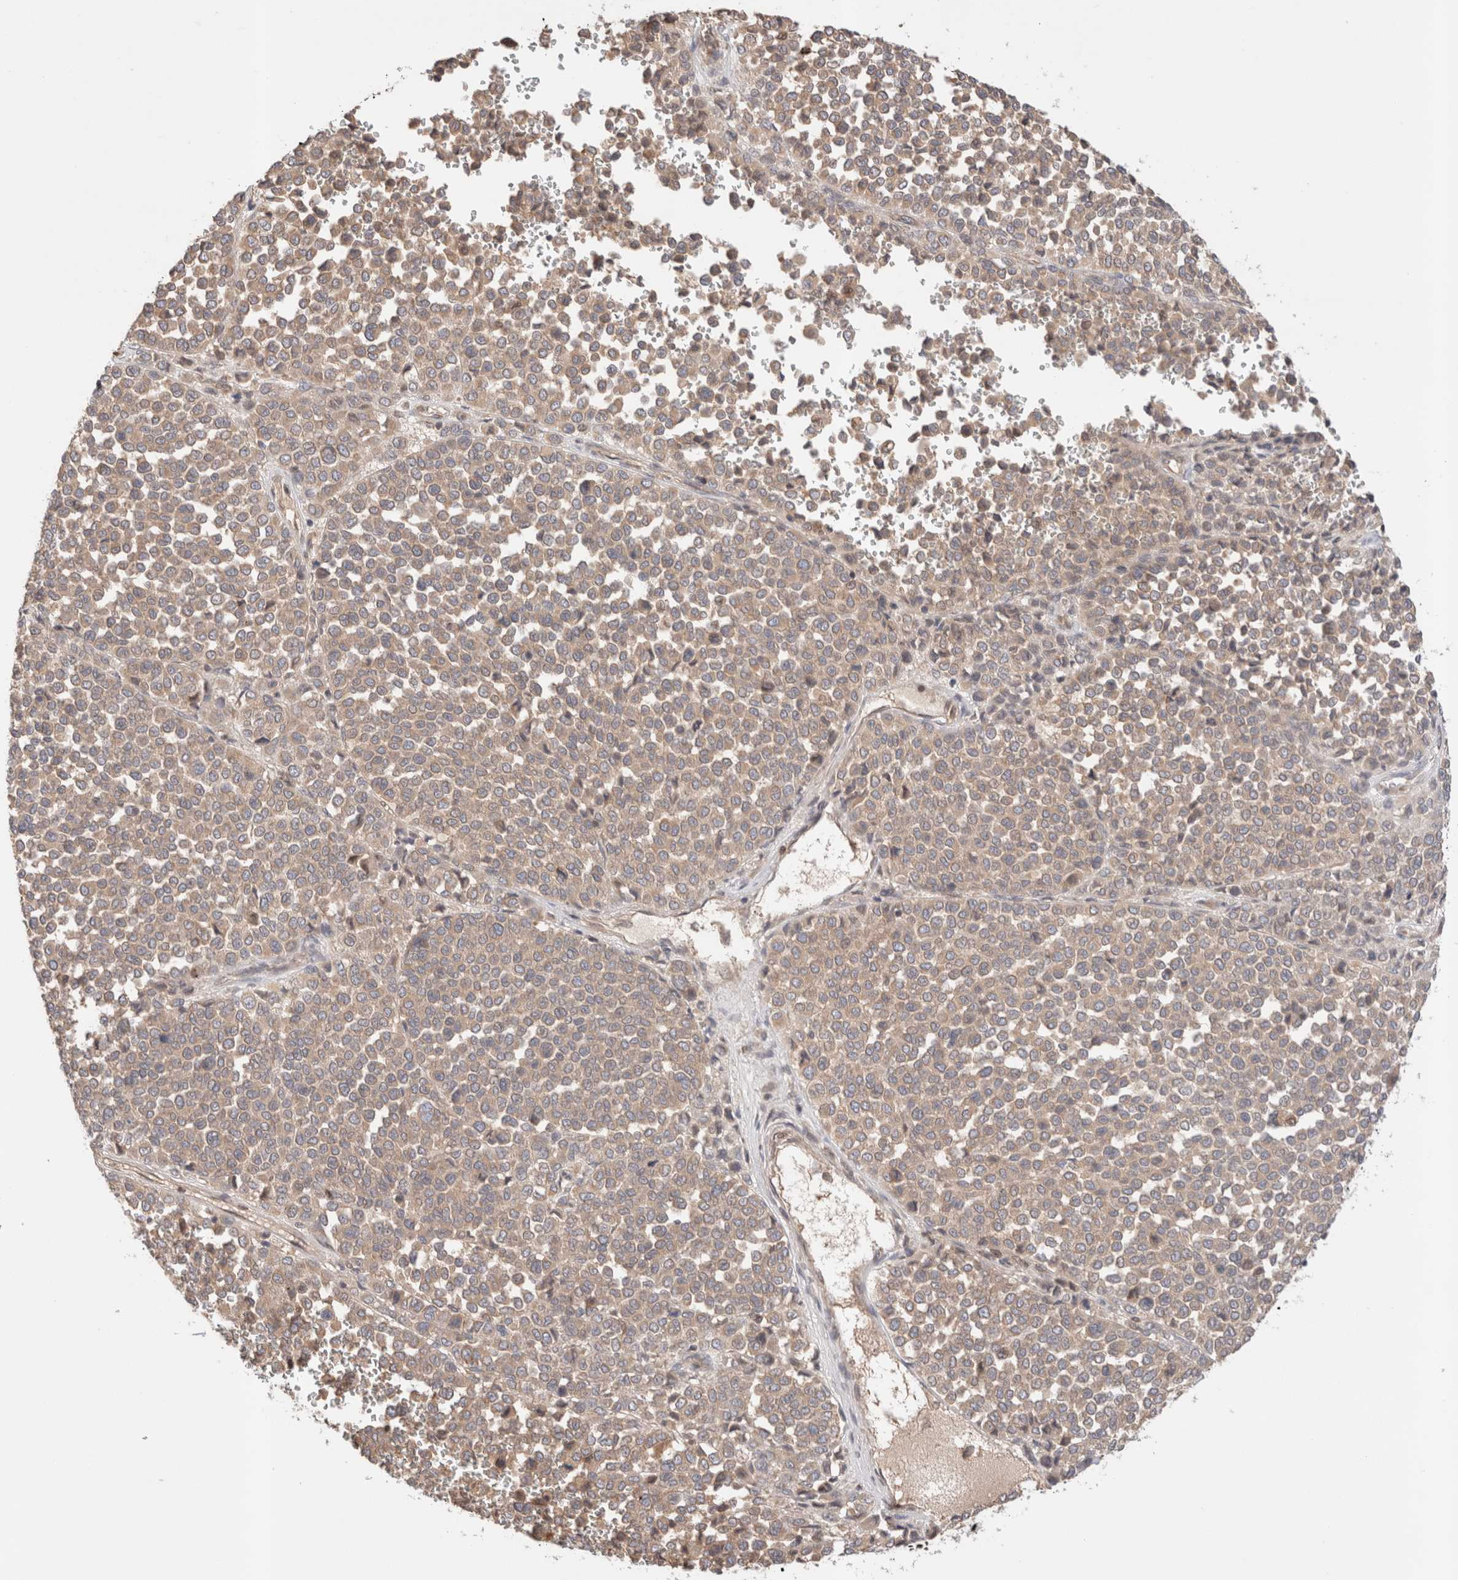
{"staining": {"intensity": "weak", "quantity": ">75%", "location": "cytoplasmic/membranous"}, "tissue": "melanoma", "cell_type": "Tumor cells", "image_type": "cancer", "snomed": [{"axis": "morphology", "description": "Malignant melanoma, Metastatic site"}, {"axis": "topography", "description": "Pancreas"}], "caption": "The immunohistochemical stain highlights weak cytoplasmic/membranous expression in tumor cells of melanoma tissue.", "gene": "SIKE1", "patient": {"sex": "female", "age": 30}}